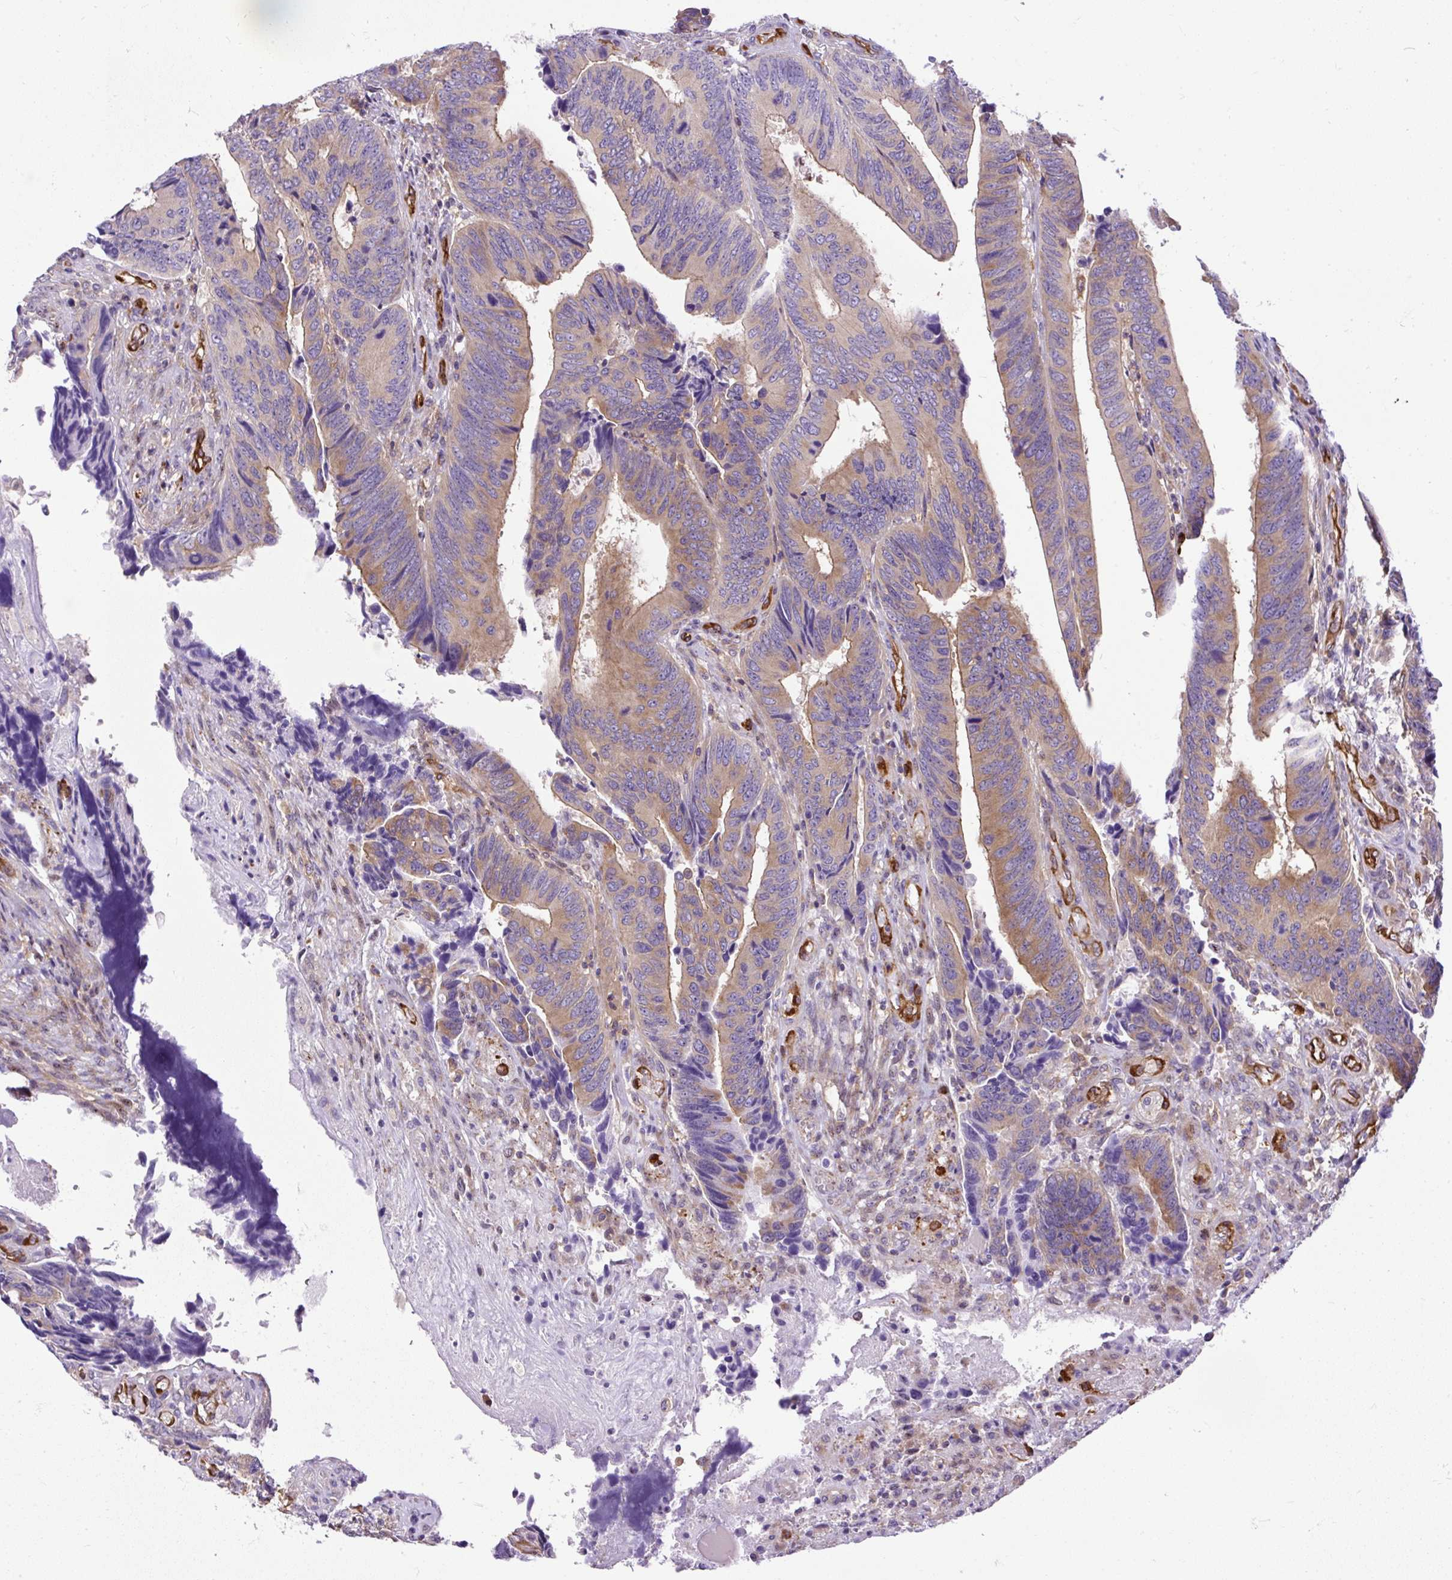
{"staining": {"intensity": "moderate", "quantity": "25%-75%", "location": "cytoplasmic/membranous"}, "tissue": "colorectal cancer", "cell_type": "Tumor cells", "image_type": "cancer", "snomed": [{"axis": "morphology", "description": "Adenocarcinoma, NOS"}, {"axis": "topography", "description": "Colon"}], "caption": "Moderate cytoplasmic/membranous protein staining is present in approximately 25%-75% of tumor cells in adenocarcinoma (colorectal). (DAB IHC with brightfield microscopy, high magnification).", "gene": "MAP1S", "patient": {"sex": "male", "age": 87}}